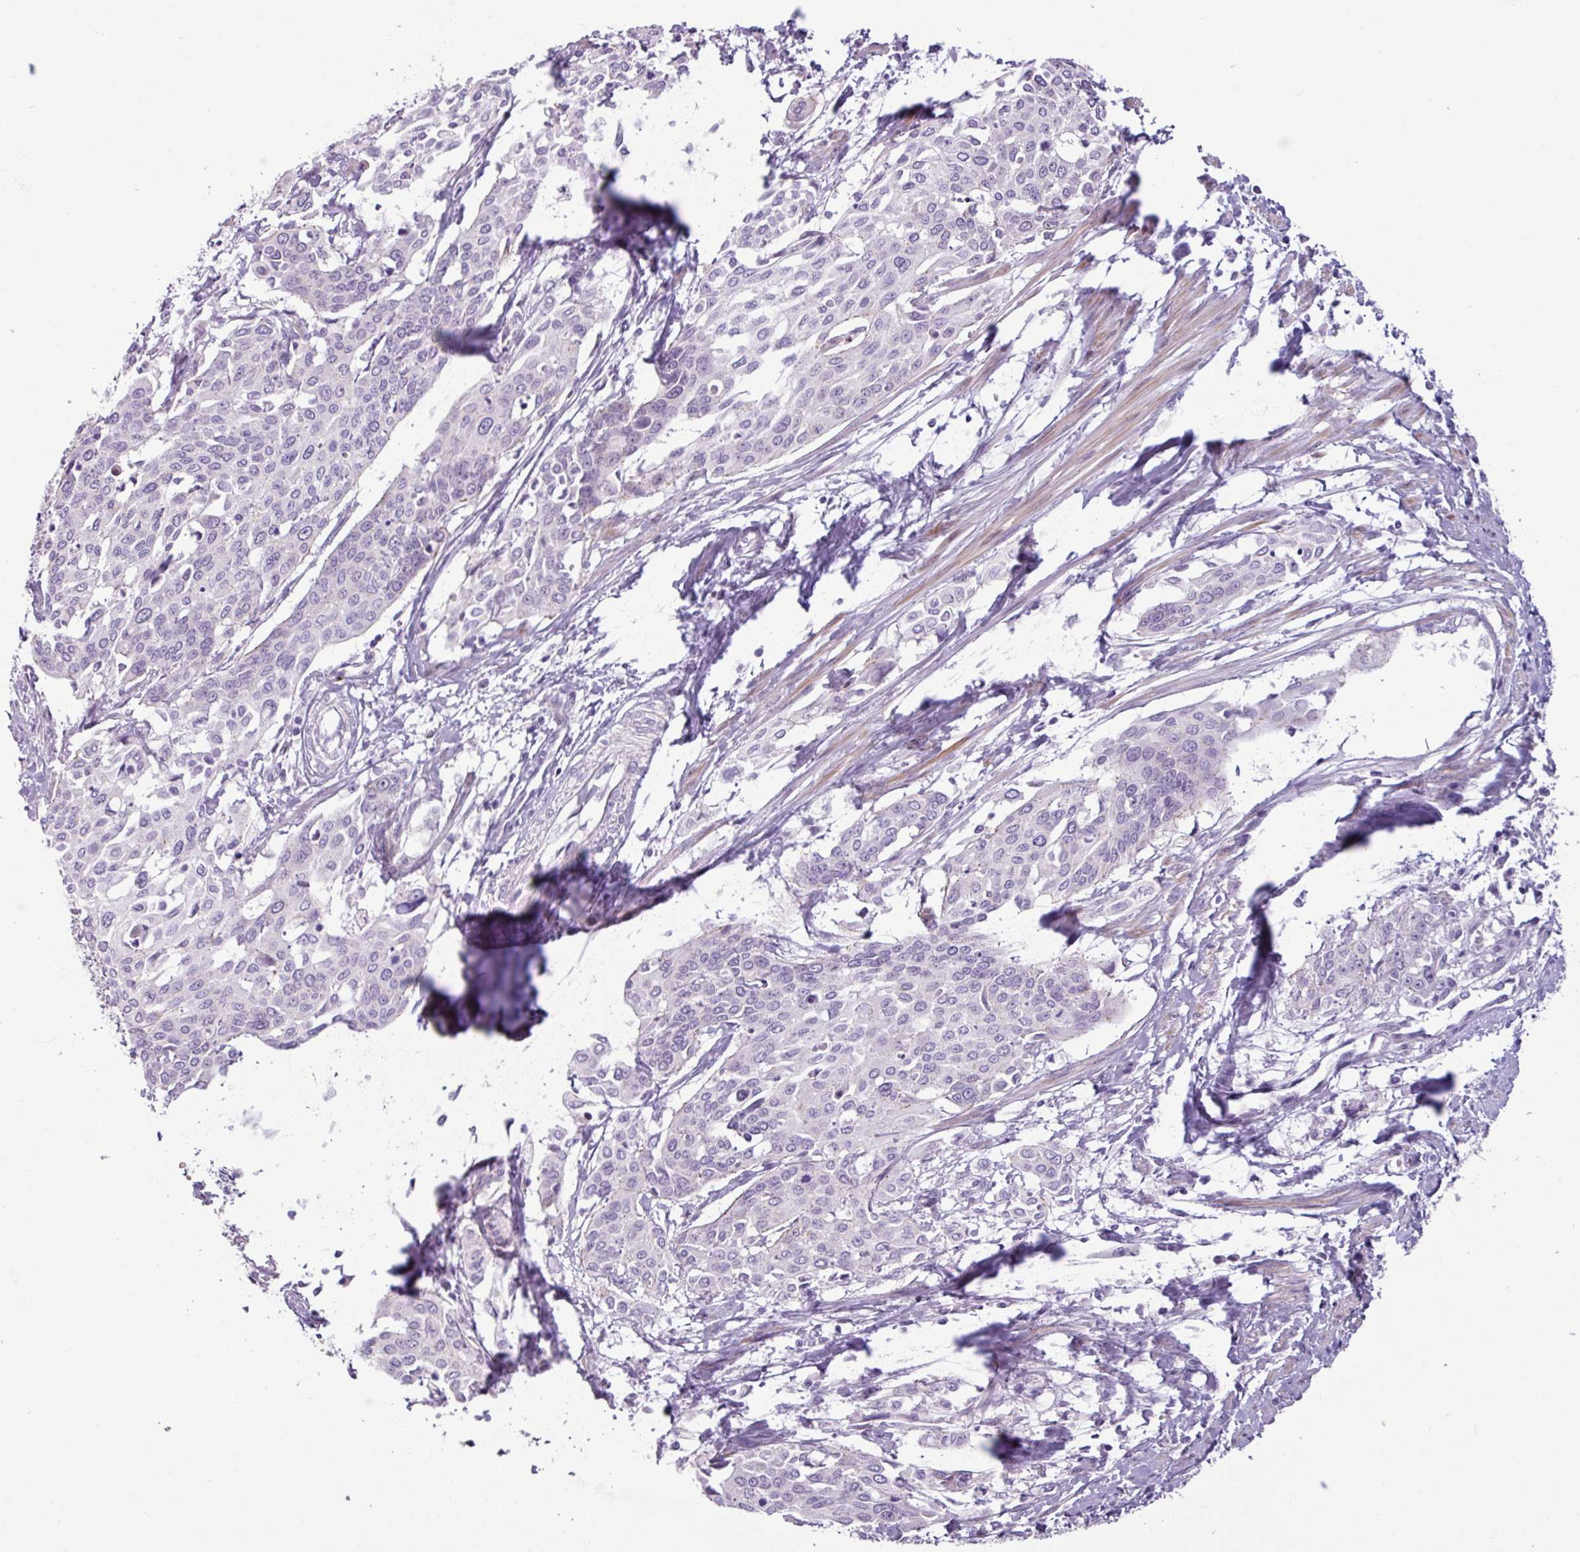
{"staining": {"intensity": "negative", "quantity": "none", "location": "none"}, "tissue": "cervical cancer", "cell_type": "Tumor cells", "image_type": "cancer", "snomed": [{"axis": "morphology", "description": "Squamous cell carcinoma, NOS"}, {"axis": "topography", "description": "Cervix"}], "caption": "Human squamous cell carcinoma (cervical) stained for a protein using immunohistochemistry exhibits no expression in tumor cells.", "gene": "PNMA6A", "patient": {"sex": "female", "age": 44}}